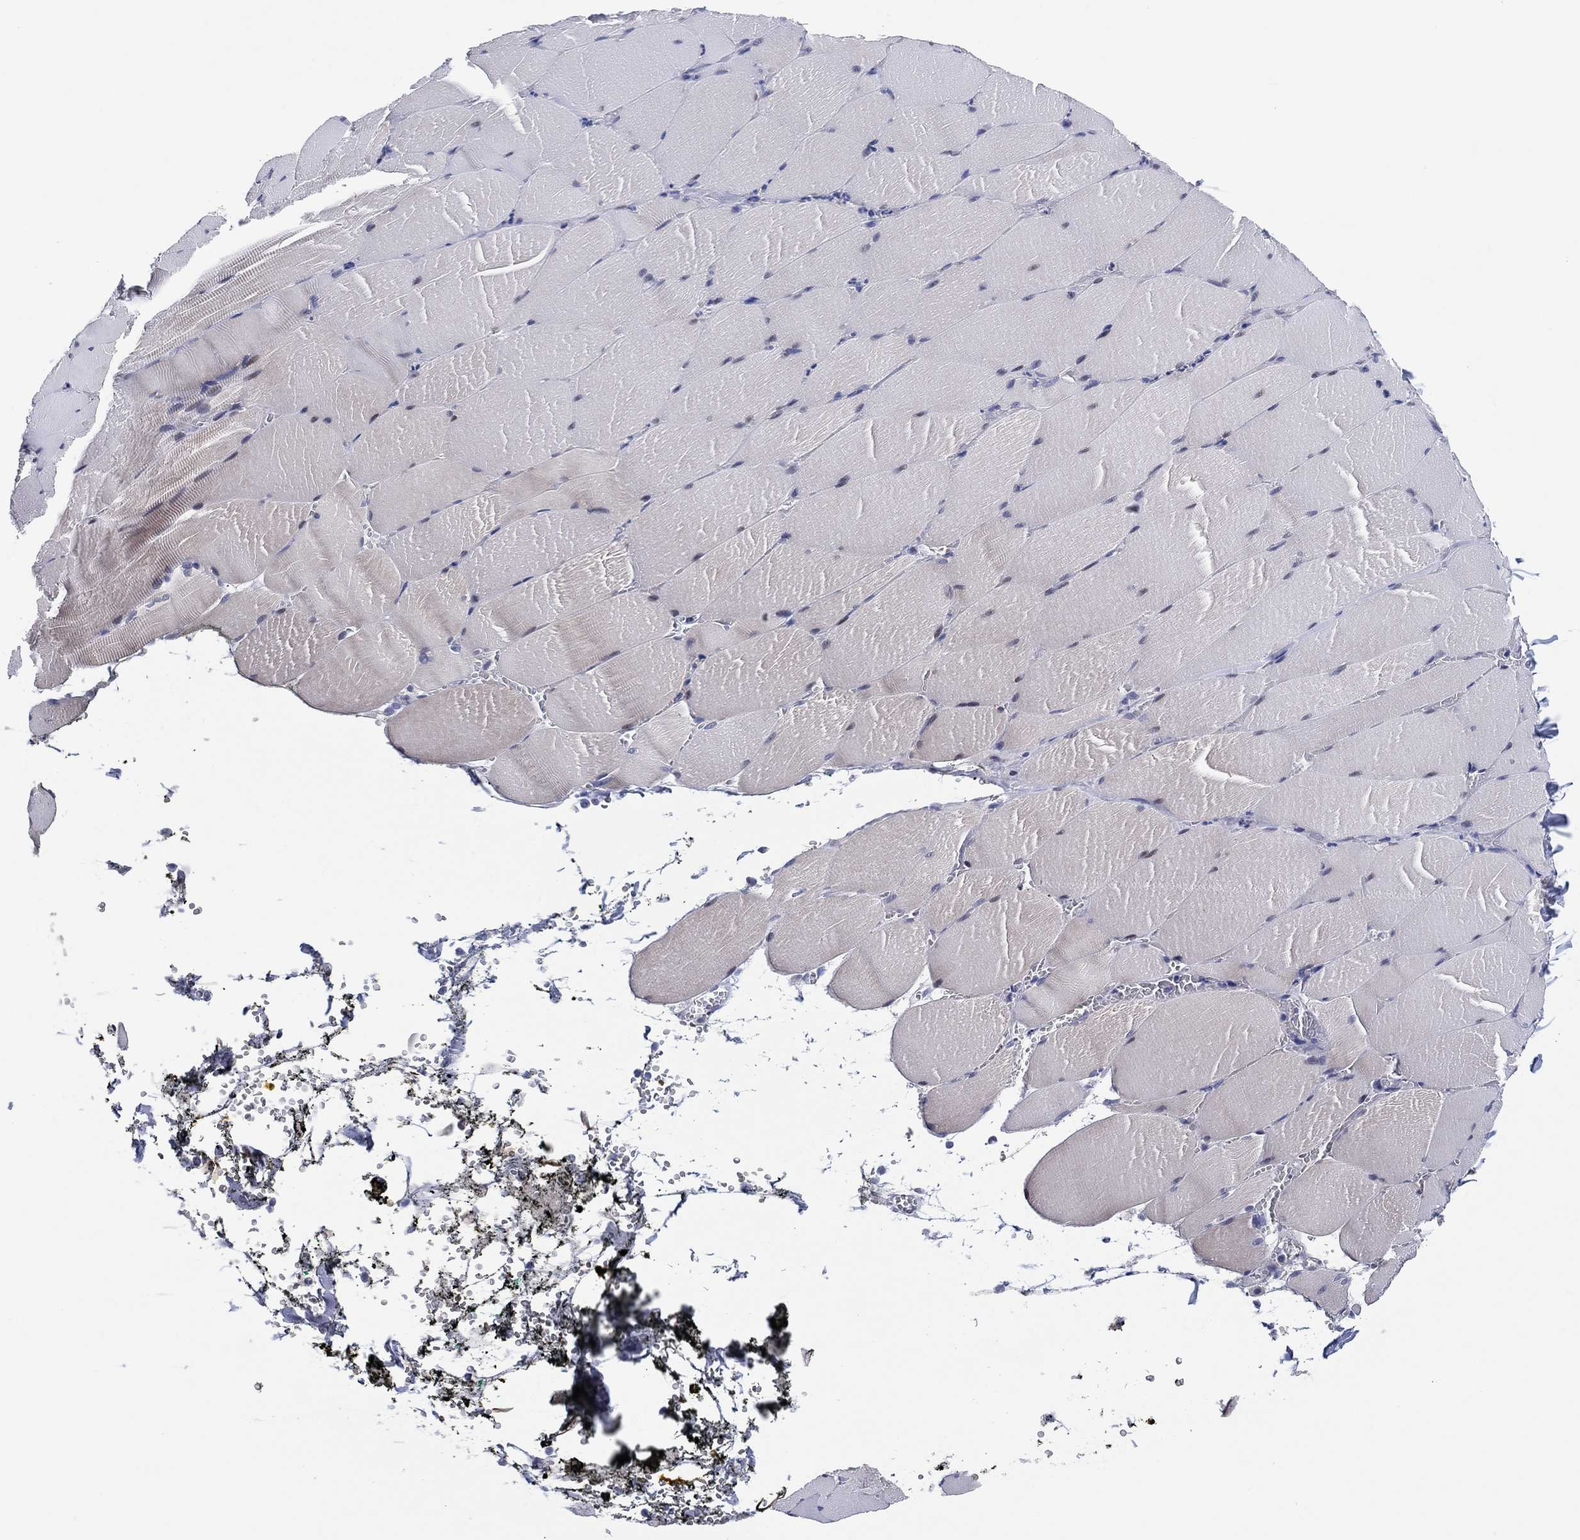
{"staining": {"intensity": "negative", "quantity": "none", "location": "none"}, "tissue": "skeletal muscle", "cell_type": "Myocytes", "image_type": "normal", "snomed": [{"axis": "morphology", "description": "Normal tissue, NOS"}, {"axis": "topography", "description": "Skeletal muscle"}], "caption": "A histopathology image of human skeletal muscle is negative for staining in myocytes. (Stains: DAB (3,3'-diaminobenzidine) IHC with hematoxylin counter stain, Microscopy: brightfield microscopy at high magnification).", "gene": "CLIP3", "patient": {"sex": "male", "age": 56}}